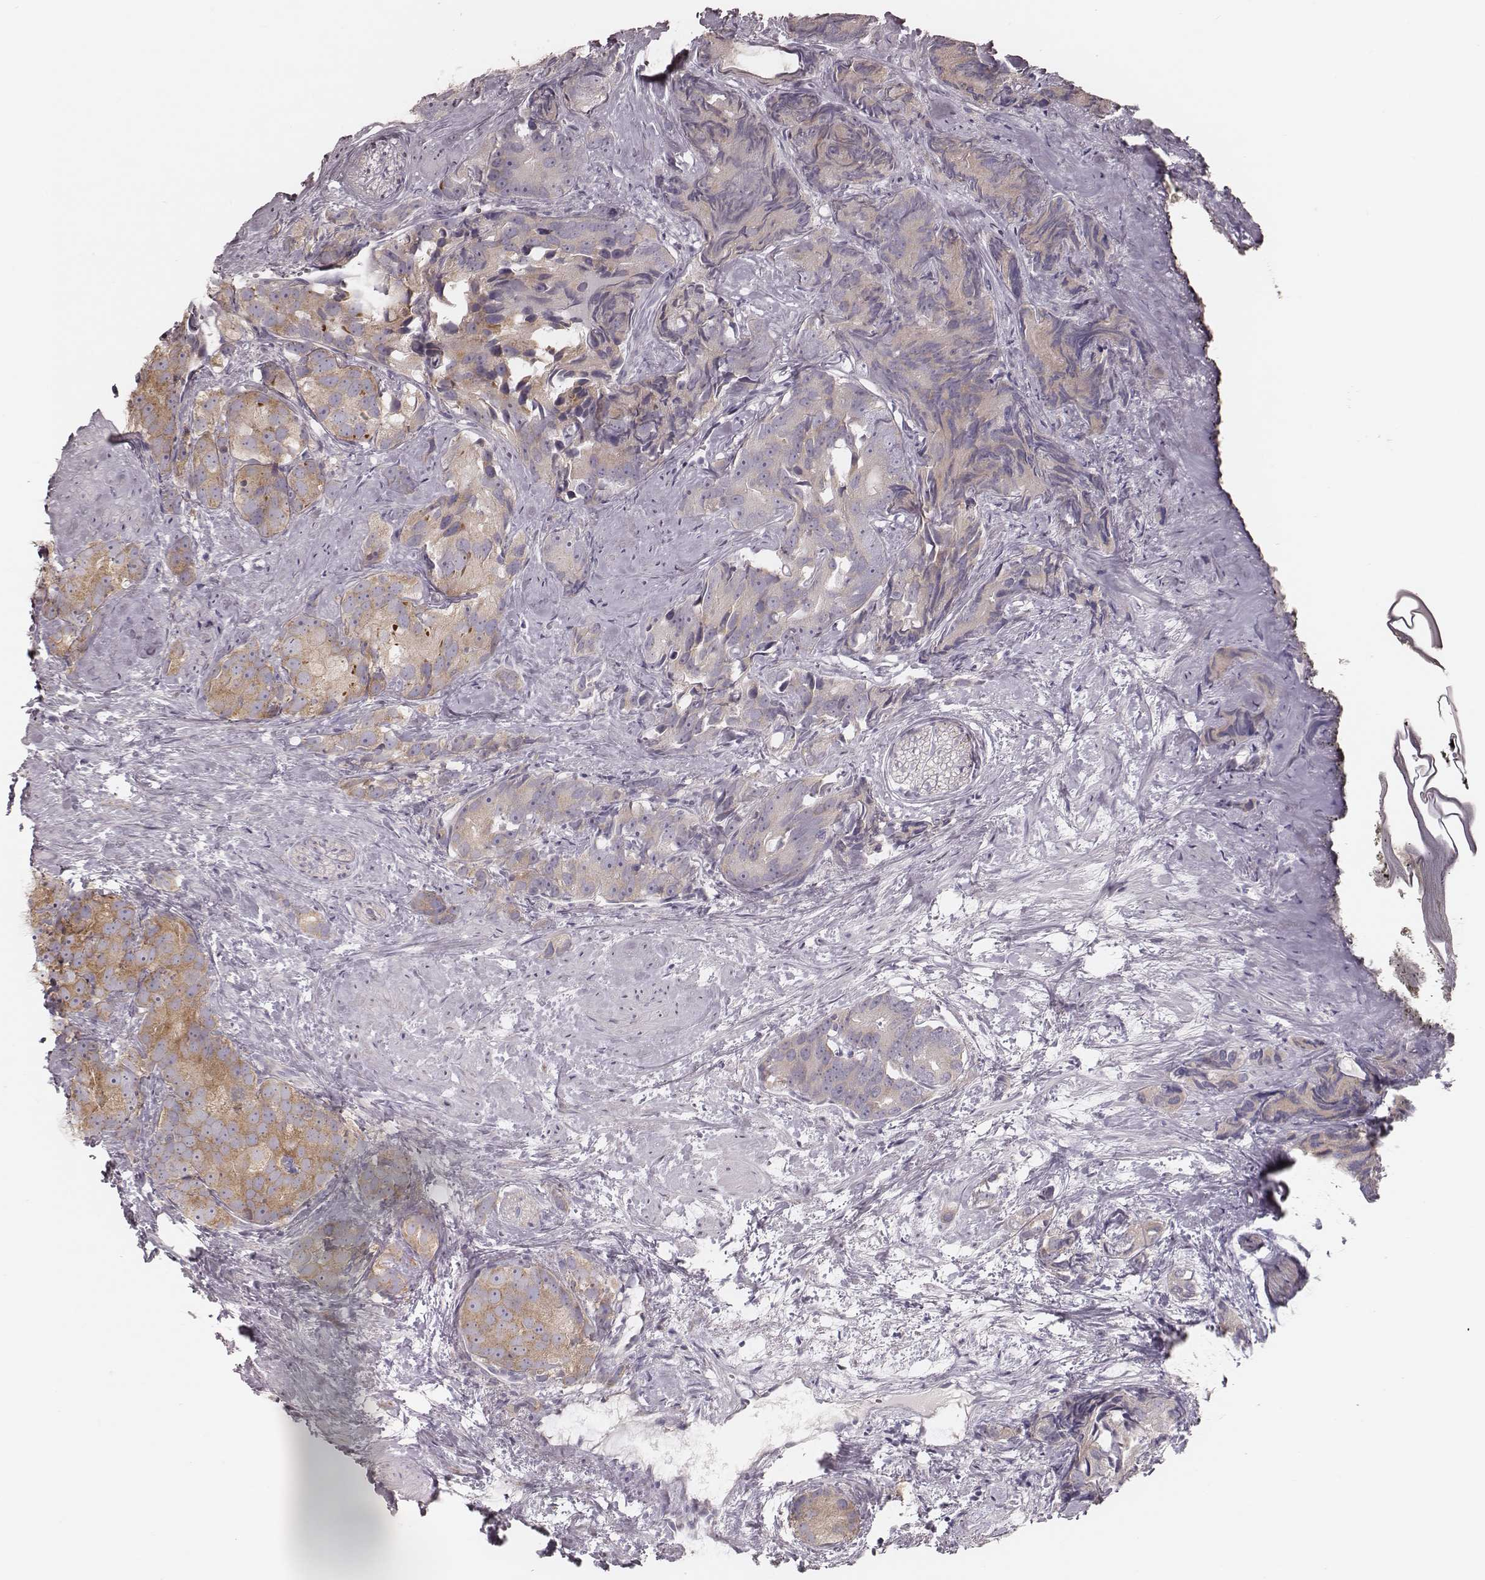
{"staining": {"intensity": "moderate", "quantity": ">75%", "location": "cytoplasmic/membranous"}, "tissue": "prostate cancer", "cell_type": "Tumor cells", "image_type": "cancer", "snomed": [{"axis": "morphology", "description": "Adenocarcinoma, High grade"}, {"axis": "topography", "description": "Prostate"}], "caption": "Protein staining demonstrates moderate cytoplasmic/membranous positivity in about >75% of tumor cells in prostate high-grade adenocarcinoma. The protein of interest is stained brown, and the nuclei are stained in blue (DAB IHC with brightfield microscopy, high magnification).", "gene": "KIF5C", "patient": {"sex": "male", "age": 90}}